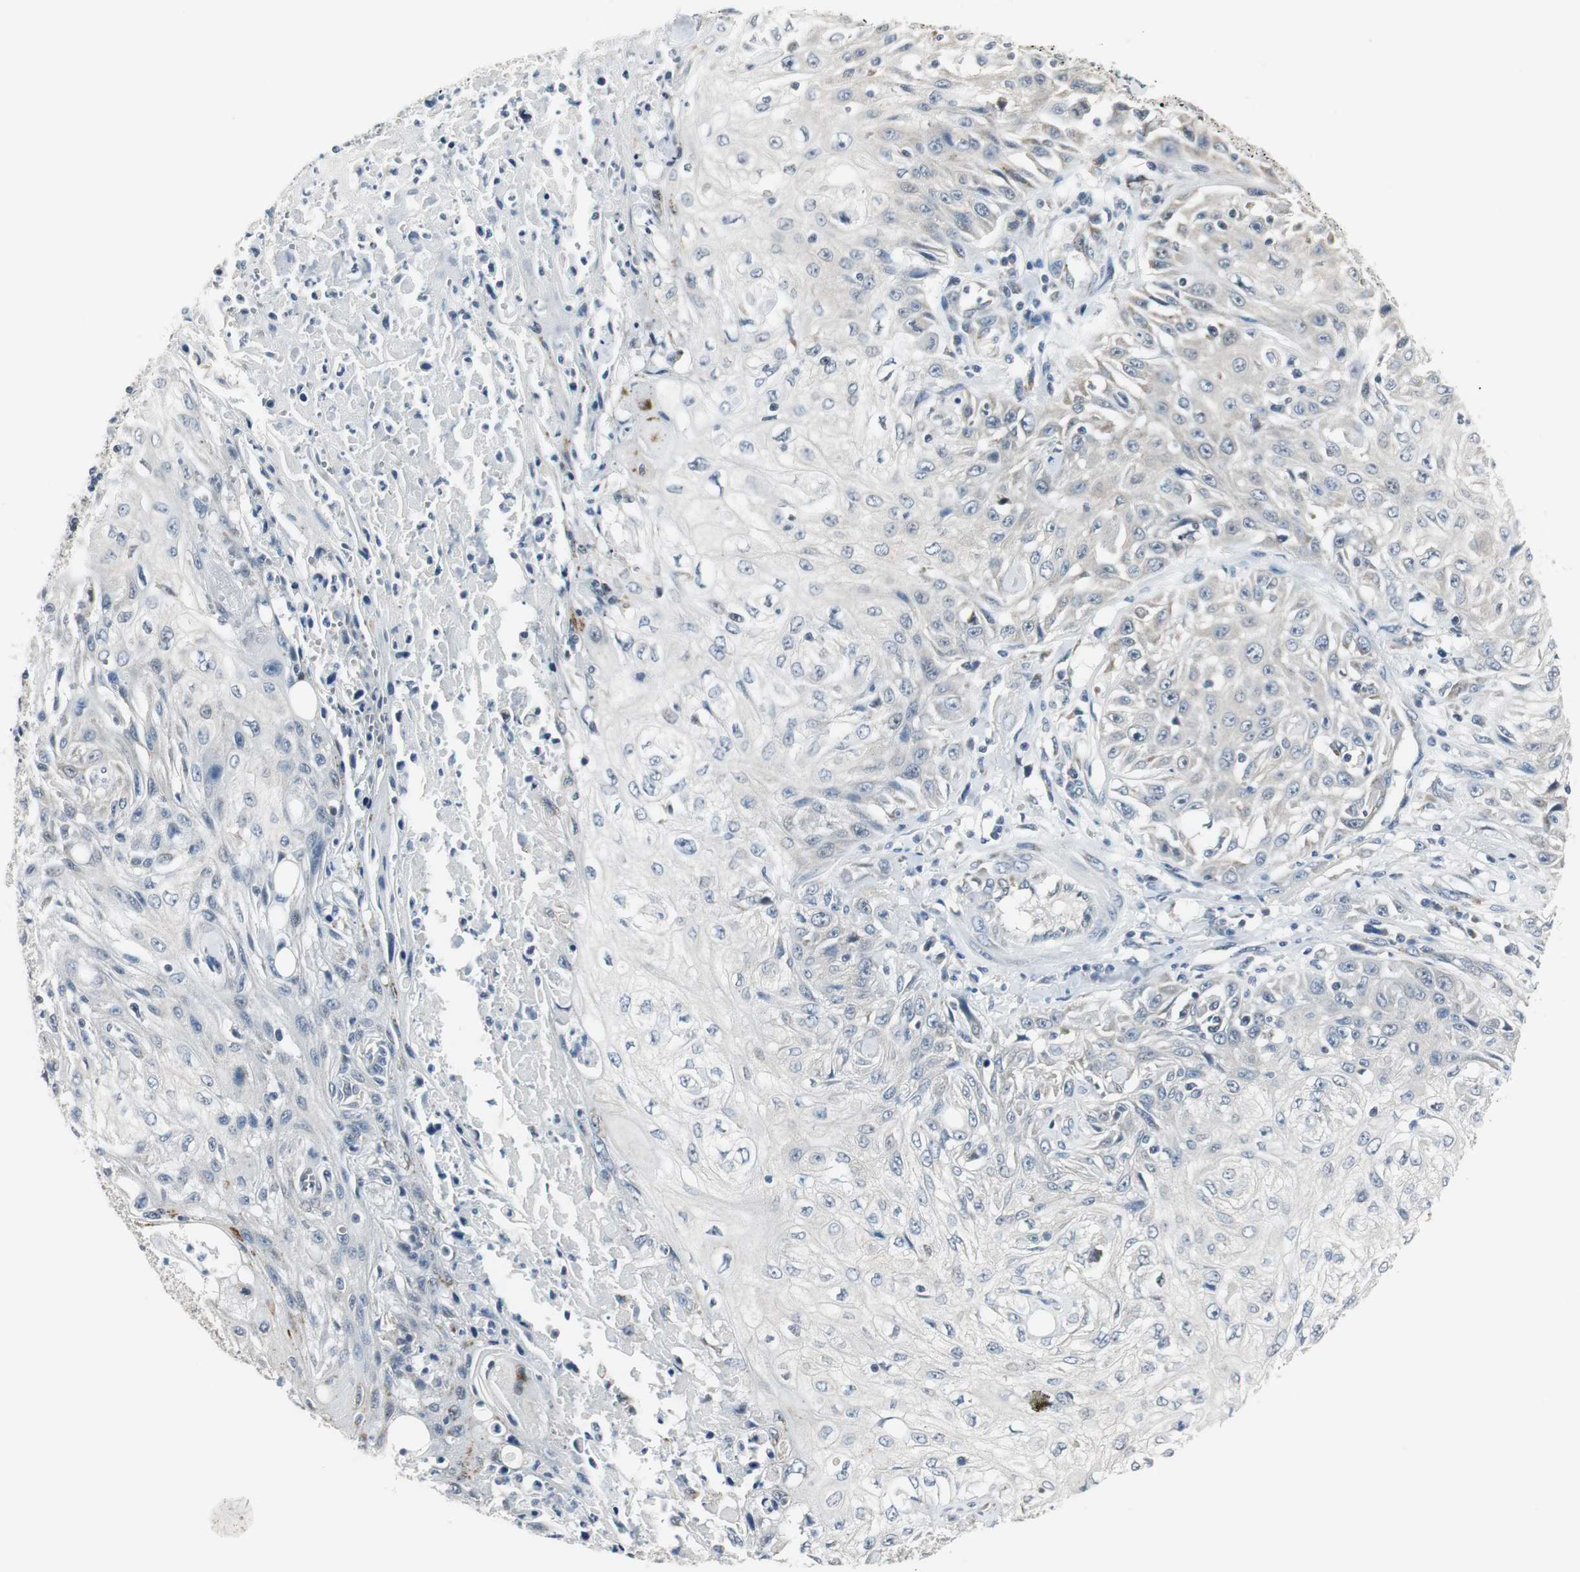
{"staining": {"intensity": "negative", "quantity": "none", "location": "none"}, "tissue": "skin cancer", "cell_type": "Tumor cells", "image_type": "cancer", "snomed": [{"axis": "morphology", "description": "Squamous cell carcinoma, NOS"}, {"axis": "topography", "description": "Skin"}], "caption": "The micrograph shows no significant staining in tumor cells of squamous cell carcinoma (skin). (Brightfield microscopy of DAB IHC at high magnification).", "gene": "CCT5", "patient": {"sex": "male", "age": 75}}